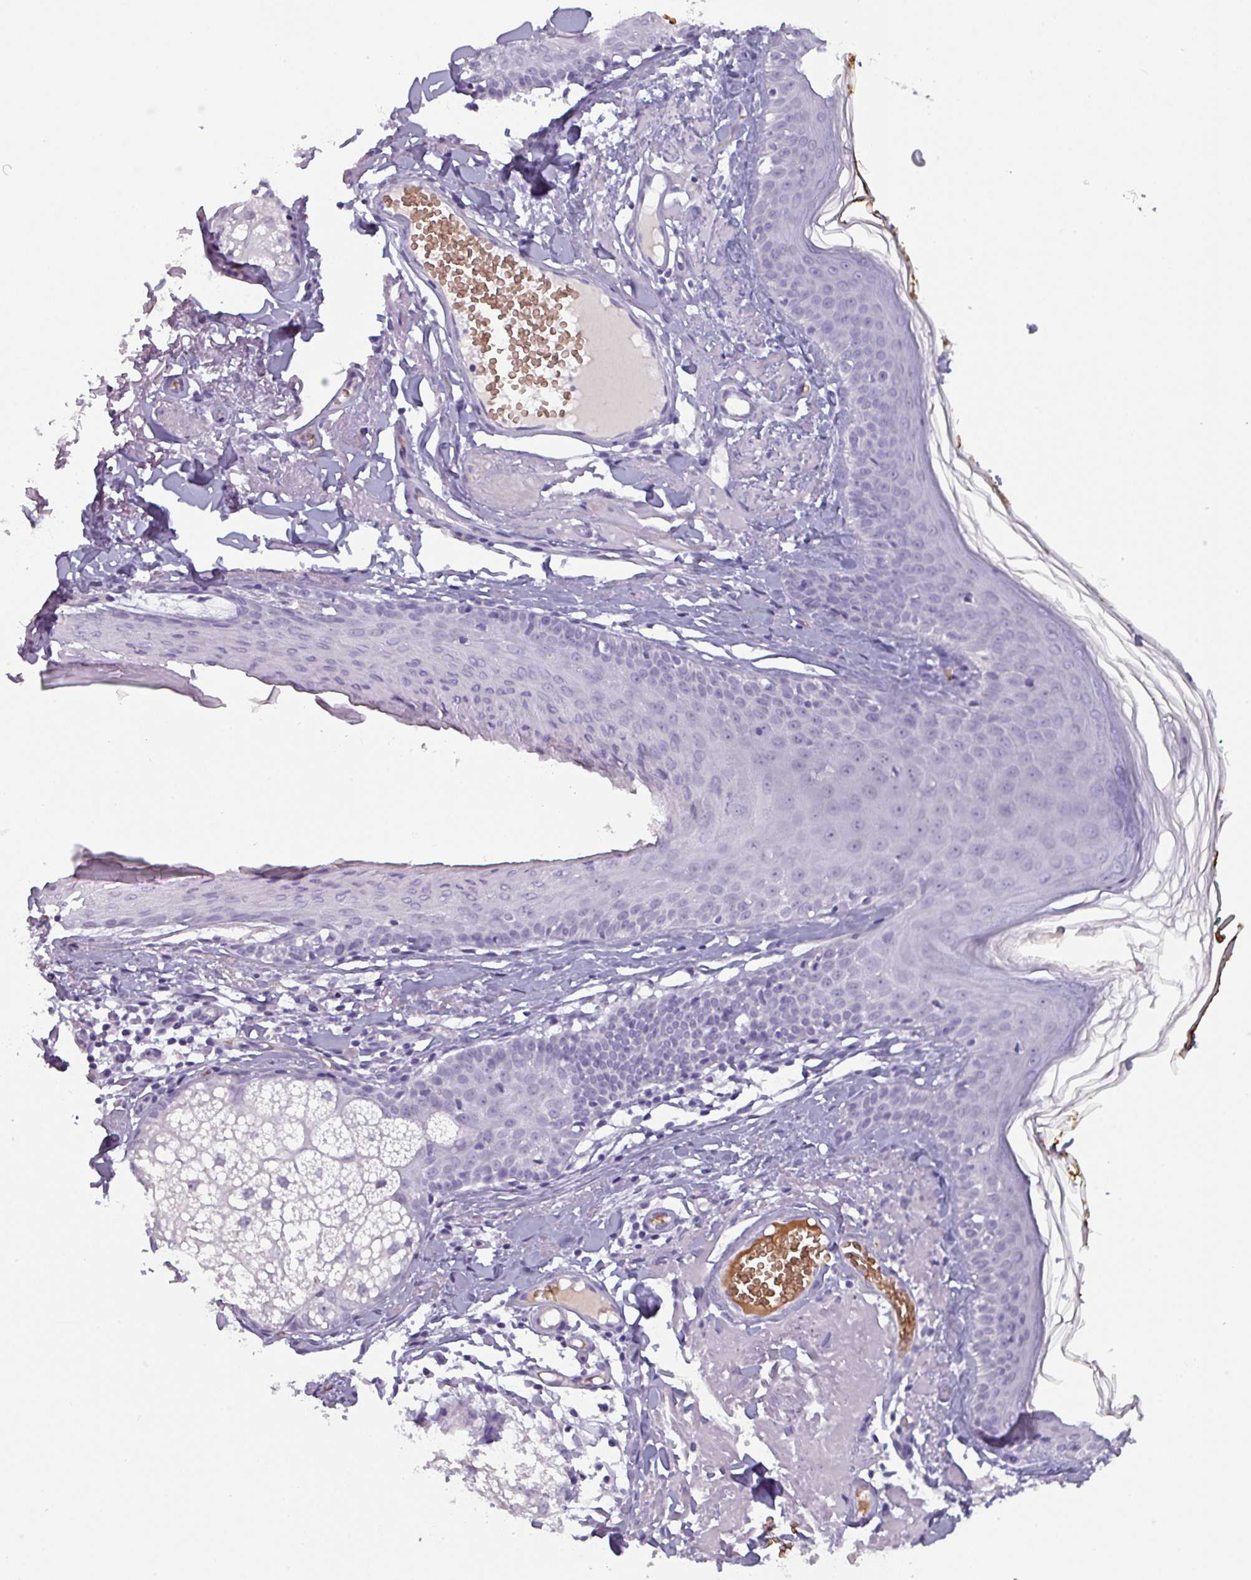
{"staining": {"intensity": "negative", "quantity": "none", "location": "none"}, "tissue": "skin", "cell_type": "Fibroblasts", "image_type": "normal", "snomed": [{"axis": "morphology", "description": "Normal tissue, NOS"}, {"axis": "morphology", "description": "Malignant melanoma, NOS"}, {"axis": "topography", "description": "Skin"}], "caption": "There is no significant expression in fibroblasts of skin. (Stains: DAB IHC with hematoxylin counter stain, Microscopy: brightfield microscopy at high magnification).", "gene": "AREL1", "patient": {"sex": "male", "age": 80}}